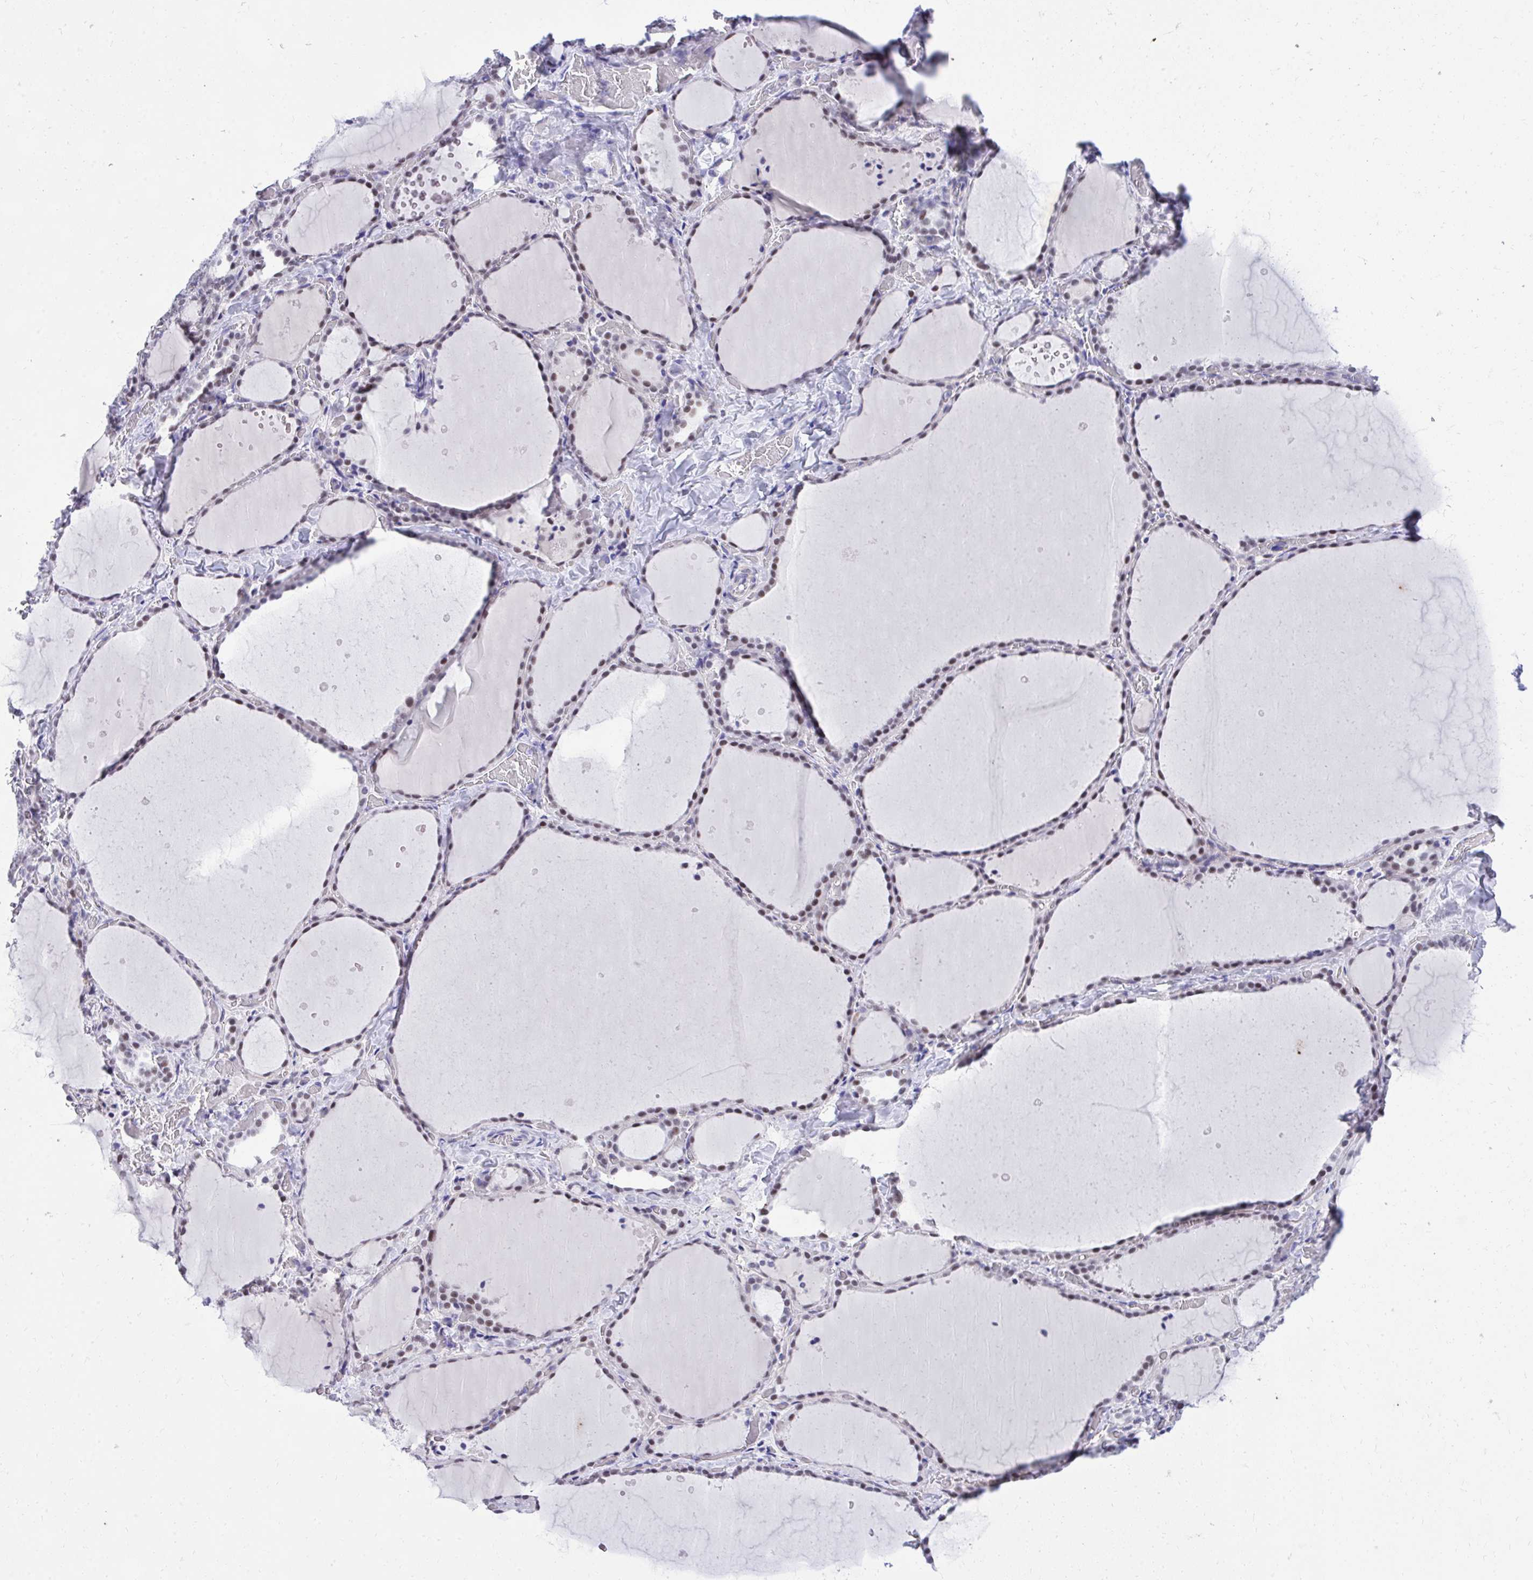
{"staining": {"intensity": "moderate", "quantity": "25%-75%", "location": "nuclear"}, "tissue": "thyroid gland", "cell_type": "Glandular cells", "image_type": "normal", "snomed": [{"axis": "morphology", "description": "Normal tissue, NOS"}, {"axis": "topography", "description": "Thyroid gland"}], "caption": "Immunohistochemistry image of normal human thyroid gland stained for a protein (brown), which exhibits medium levels of moderate nuclear staining in approximately 25%-75% of glandular cells.", "gene": "KLK1", "patient": {"sex": "female", "age": 36}}